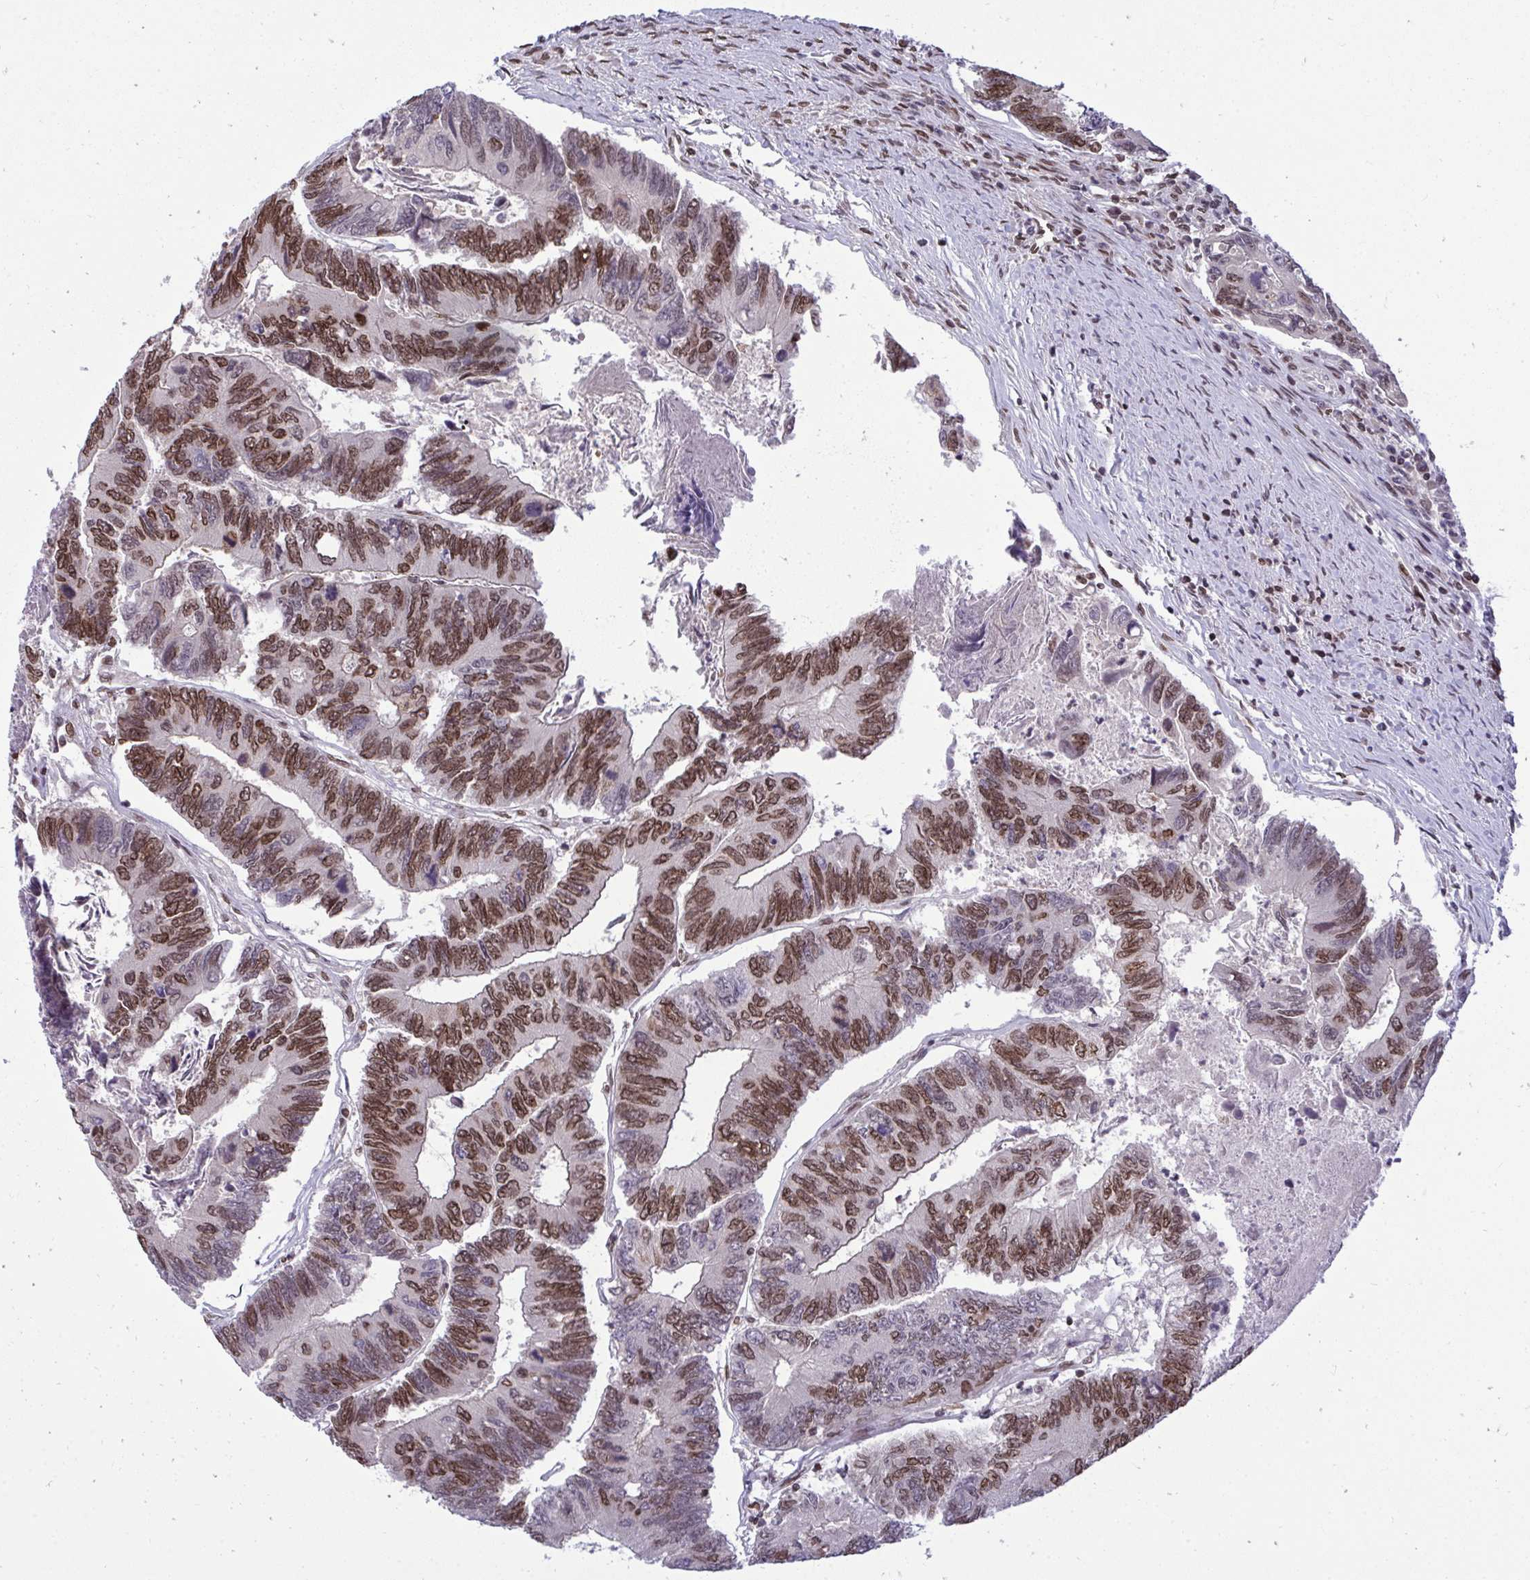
{"staining": {"intensity": "moderate", "quantity": ">75%", "location": "nuclear"}, "tissue": "colorectal cancer", "cell_type": "Tumor cells", "image_type": "cancer", "snomed": [{"axis": "morphology", "description": "Adenocarcinoma, NOS"}, {"axis": "topography", "description": "Colon"}], "caption": "Human colorectal cancer stained for a protein (brown) demonstrates moderate nuclear positive positivity in approximately >75% of tumor cells.", "gene": "JPT1", "patient": {"sex": "female", "age": 67}}